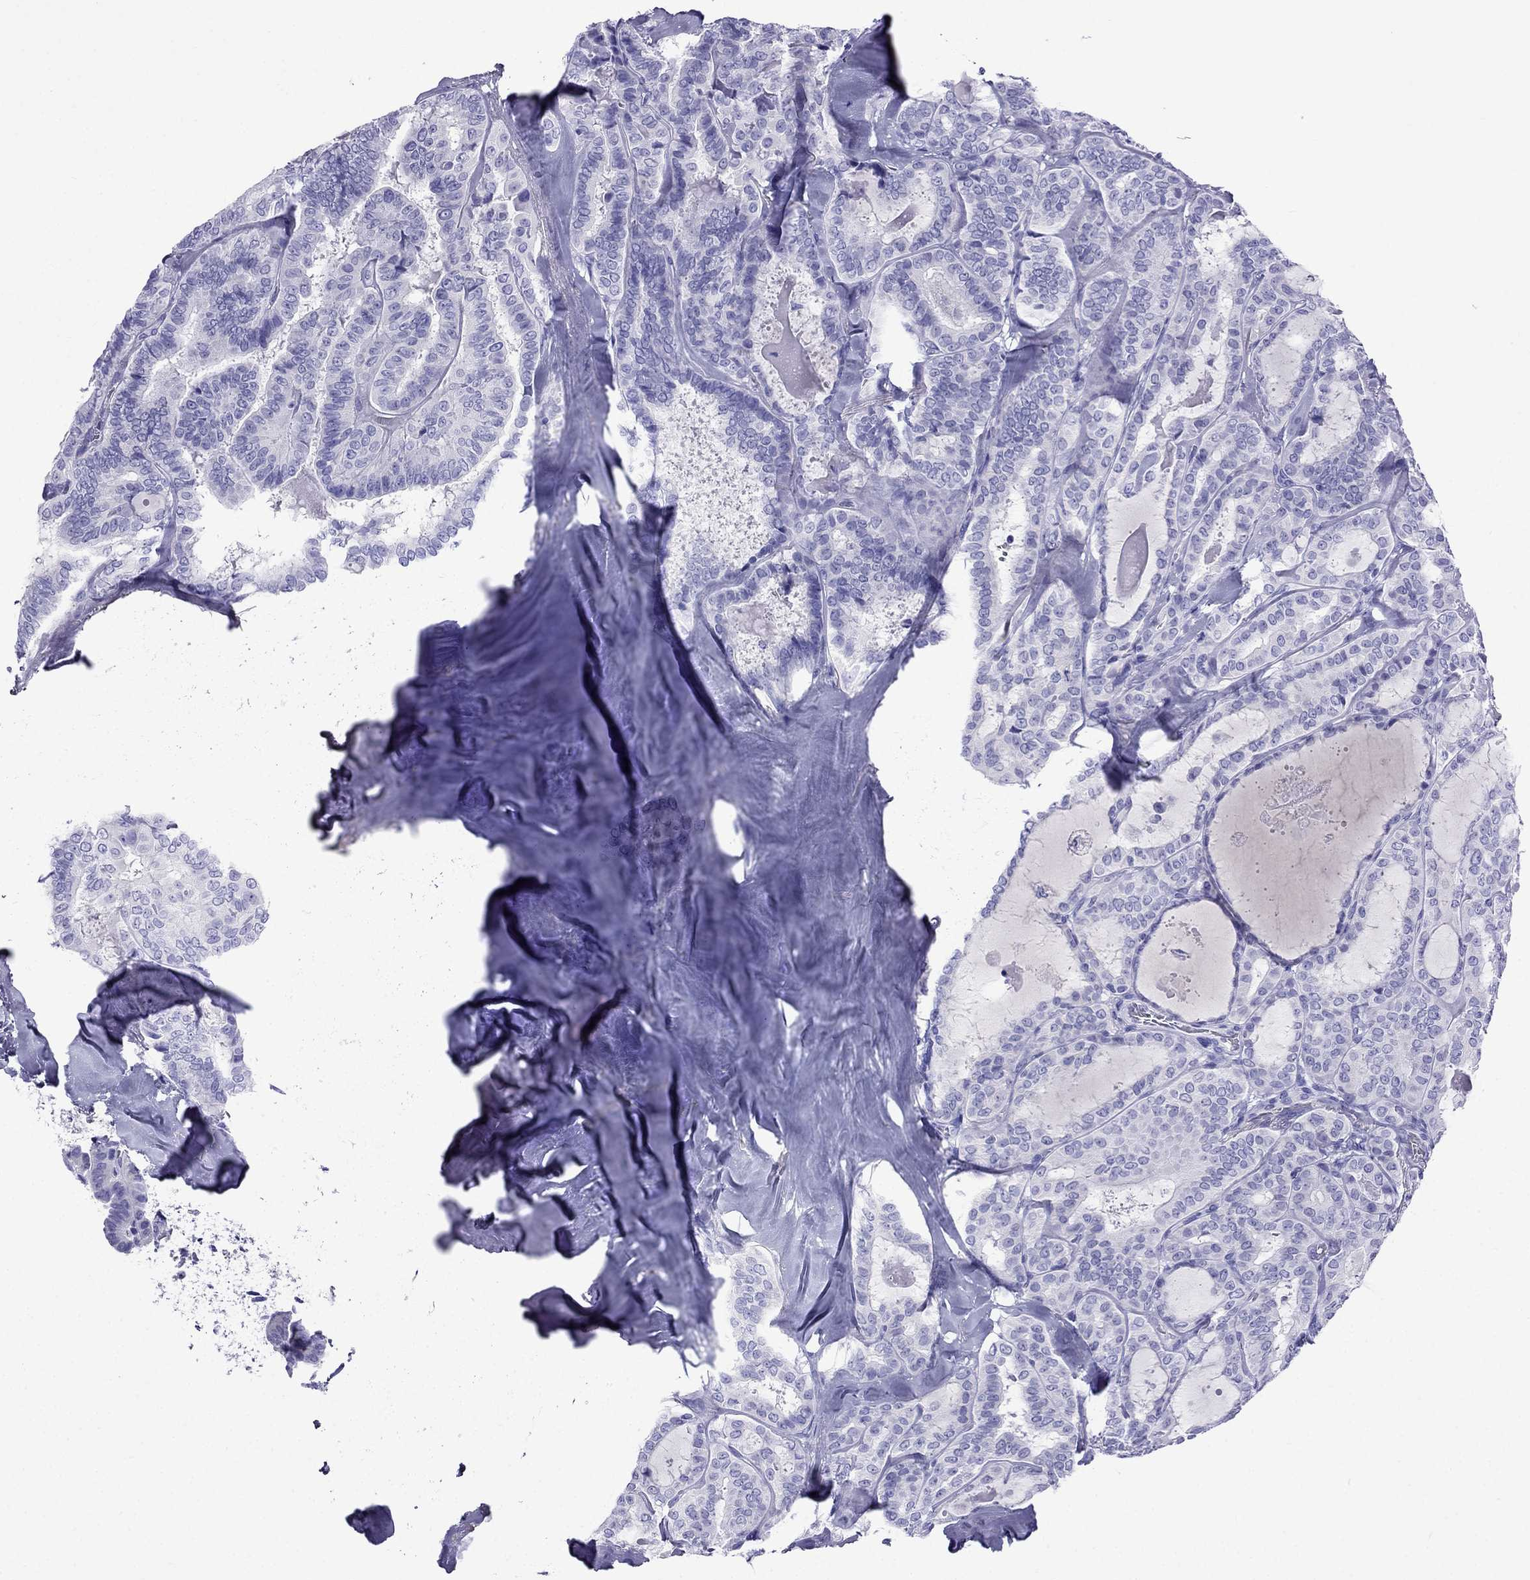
{"staining": {"intensity": "negative", "quantity": "none", "location": "none"}, "tissue": "thyroid cancer", "cell_type": "Tumor cells", "image_type": "cancer", "snomed": [{"axis": "morphology", "description": "Papillary adenocarcinoma, NOS"}, {"axis": "topography", "description": "Thyroid gland"}], "caption": "An immunohistochemistry micrograph of thyroid cancer is shown. There is no staining in tumor cells of thyroid cancer. (Stains: DAB (3,3'-diaminobenzidine) immunohistochemistry with hematoxylin counter stain, Microscopy: brightfield microscopy at high magnification).", "gene": "ARR3", "patient": {"sex": "female", "age": 39}}